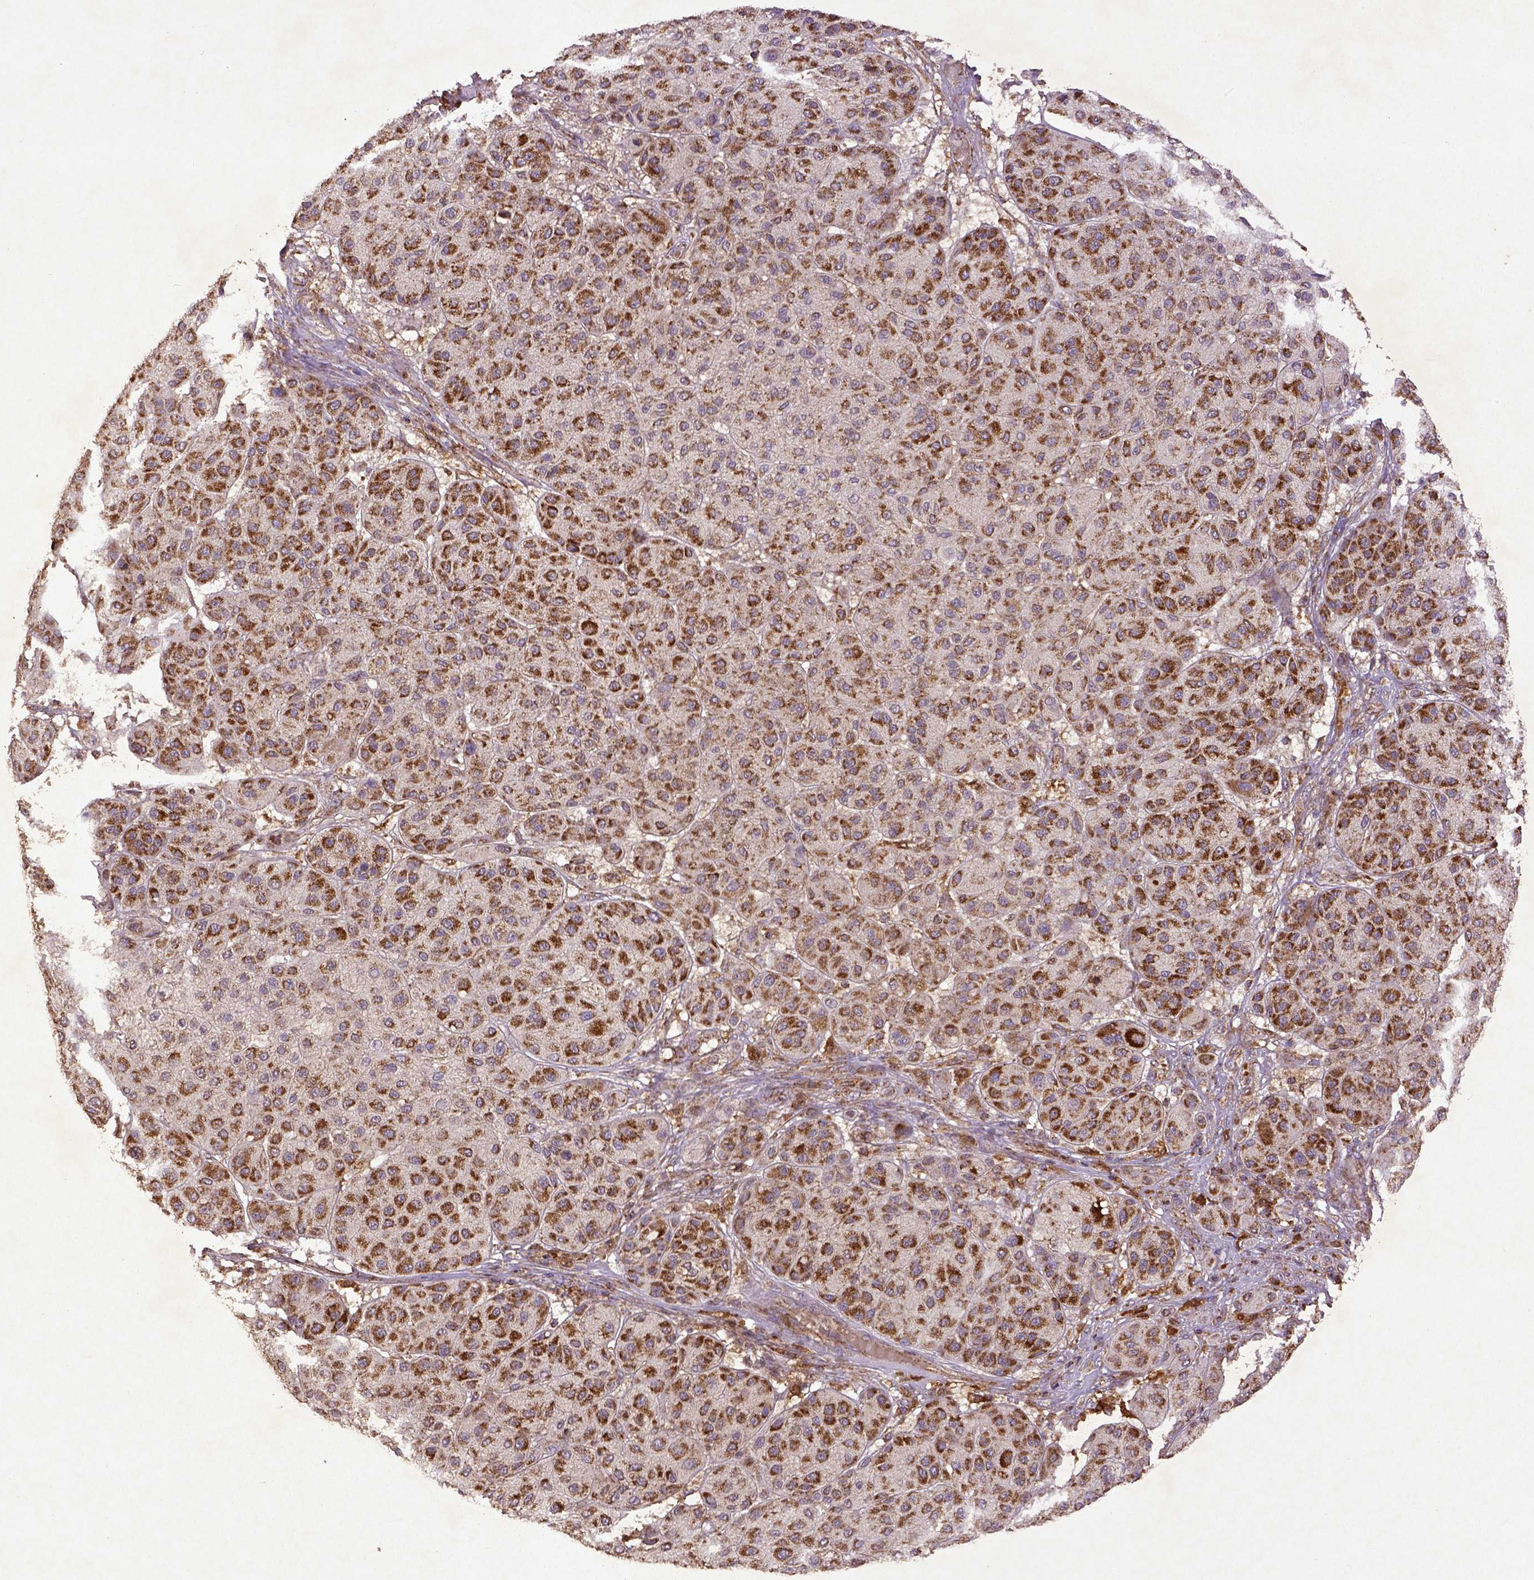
{"staining": {"intensity": "strong", "quantity": ">75%", "location": "cytoplasmic/membranous"}, "tissue": "melanoma", "cell_type": "Tumor cells", "image_type": "cancer", "snomed": [{"axis": "morphology", "description": "Malignant melanoma, Metastatic site"}, {"axis": "topography", "description": "Smooth muscle"}], "caption": "Immunohistochemistry (IHC) of human malignant melanoma (metastatic site) displays high levels of strong cytoplasmic/membranous positivity in approximately >75% of tumor cells.", "gene": "MT-CO1", "patient": {"sex": "male", "age": 41}}